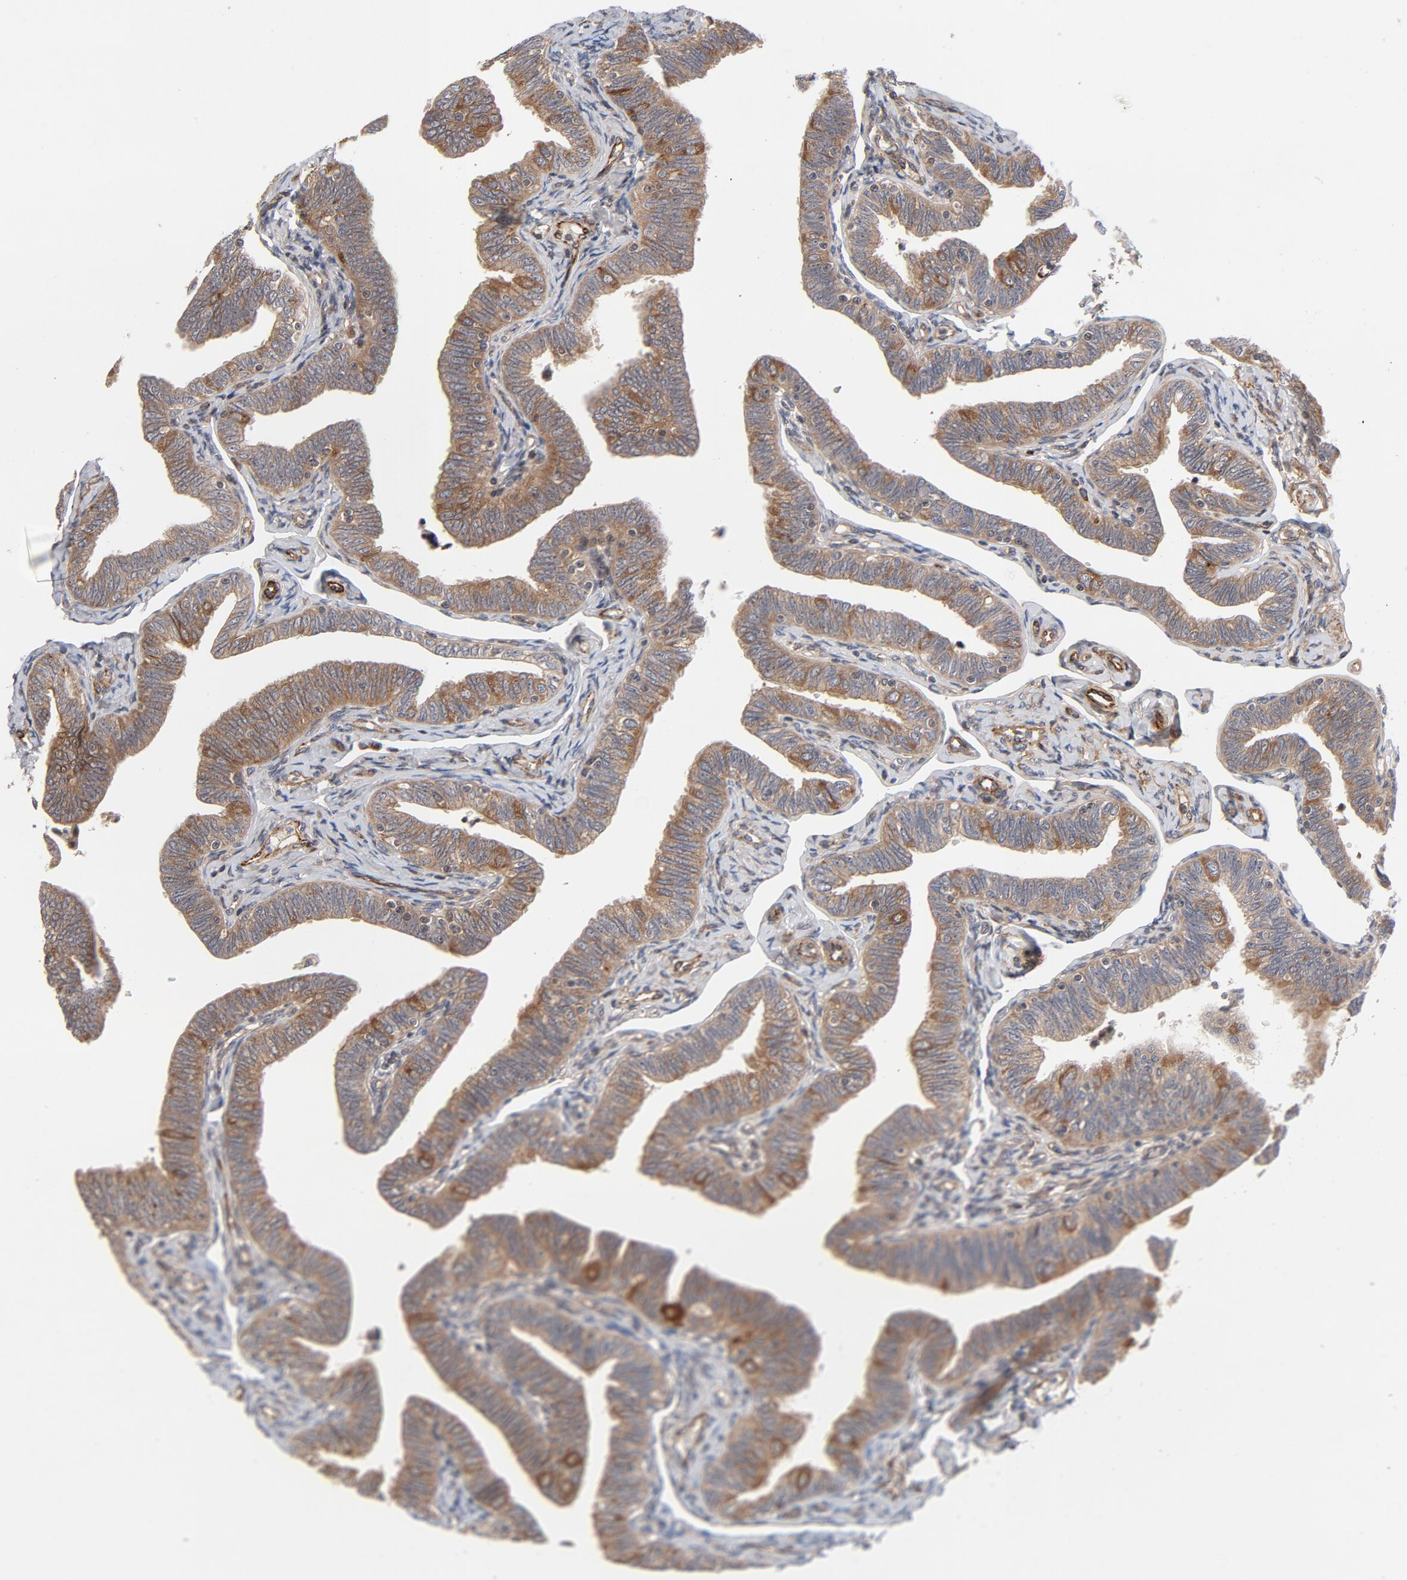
{"staining": {"intensity": "moderate", "quantity": ">75%", "location": "cytoplasmic/membranous"}, "tissue": "fallopian tube", "cell_type": "Glandular cells", "image_type": "normal", "snomed": [{"axis": "morphology", "description": "Normal tissue, NOS"}, {"axis": "topography", "description": "Fallopian tube"}, {"axis": "topography", "description": "Ovary"}], "caption": "An immunohistochemistry (IHC) photomicrograph of benign tissue is shown. Protein staining in brown shows moderate cytoplasmic/membranous positivity in fallopian tube within glandular cells. (DAB (3,3'-diaminobenzidine) IHC, brown staining for protein, blue staining for nuclei).", "gene": "DNAAF2", "patient": {"sex": "female", "age": 69}}